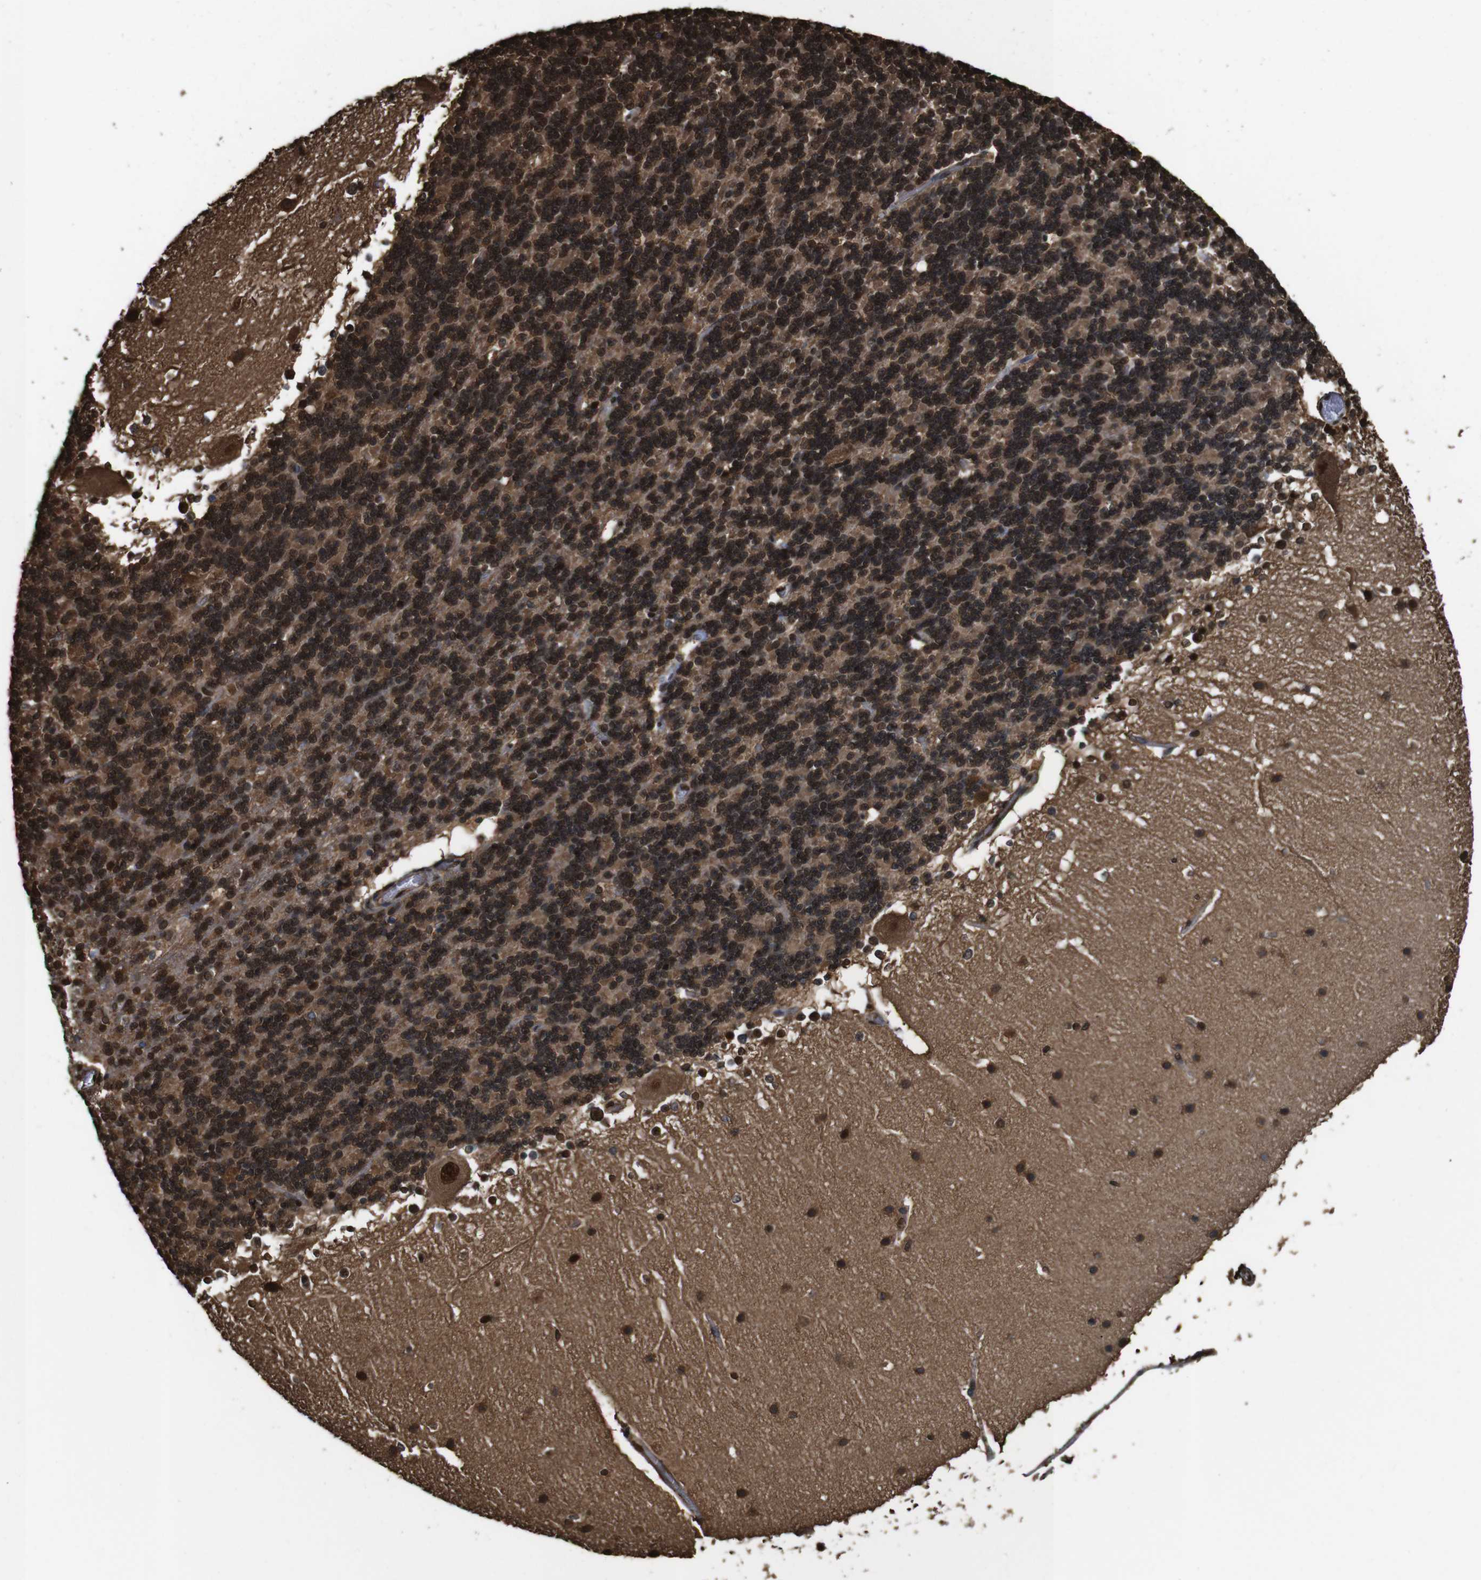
{"staining": {"intensity": "strong", "quantity": ">75%", "location": "cytoplasmic/membranous,nuclear"}, "tissue": "cerebellum", "cell_type": "Cells in granular layer", "image_type": "normal", "snomed": [{"axis": "morphology", "description": "Normal tissue, NOS"}, {"axis": "topography", "description": "Cerebellum"}], "caption": "Protein expression by IHC exhibits strong cytoplasmic/membranous,nuclear expression in approximately >75% of cells in granular layer in unremarkable cerebellum. (DAB (3,3'-diaminobenzidine) IHC with brightfield microscopy, high magnification).", "gene": "VCP", "patient": {"sex": "female", "age": 19}}